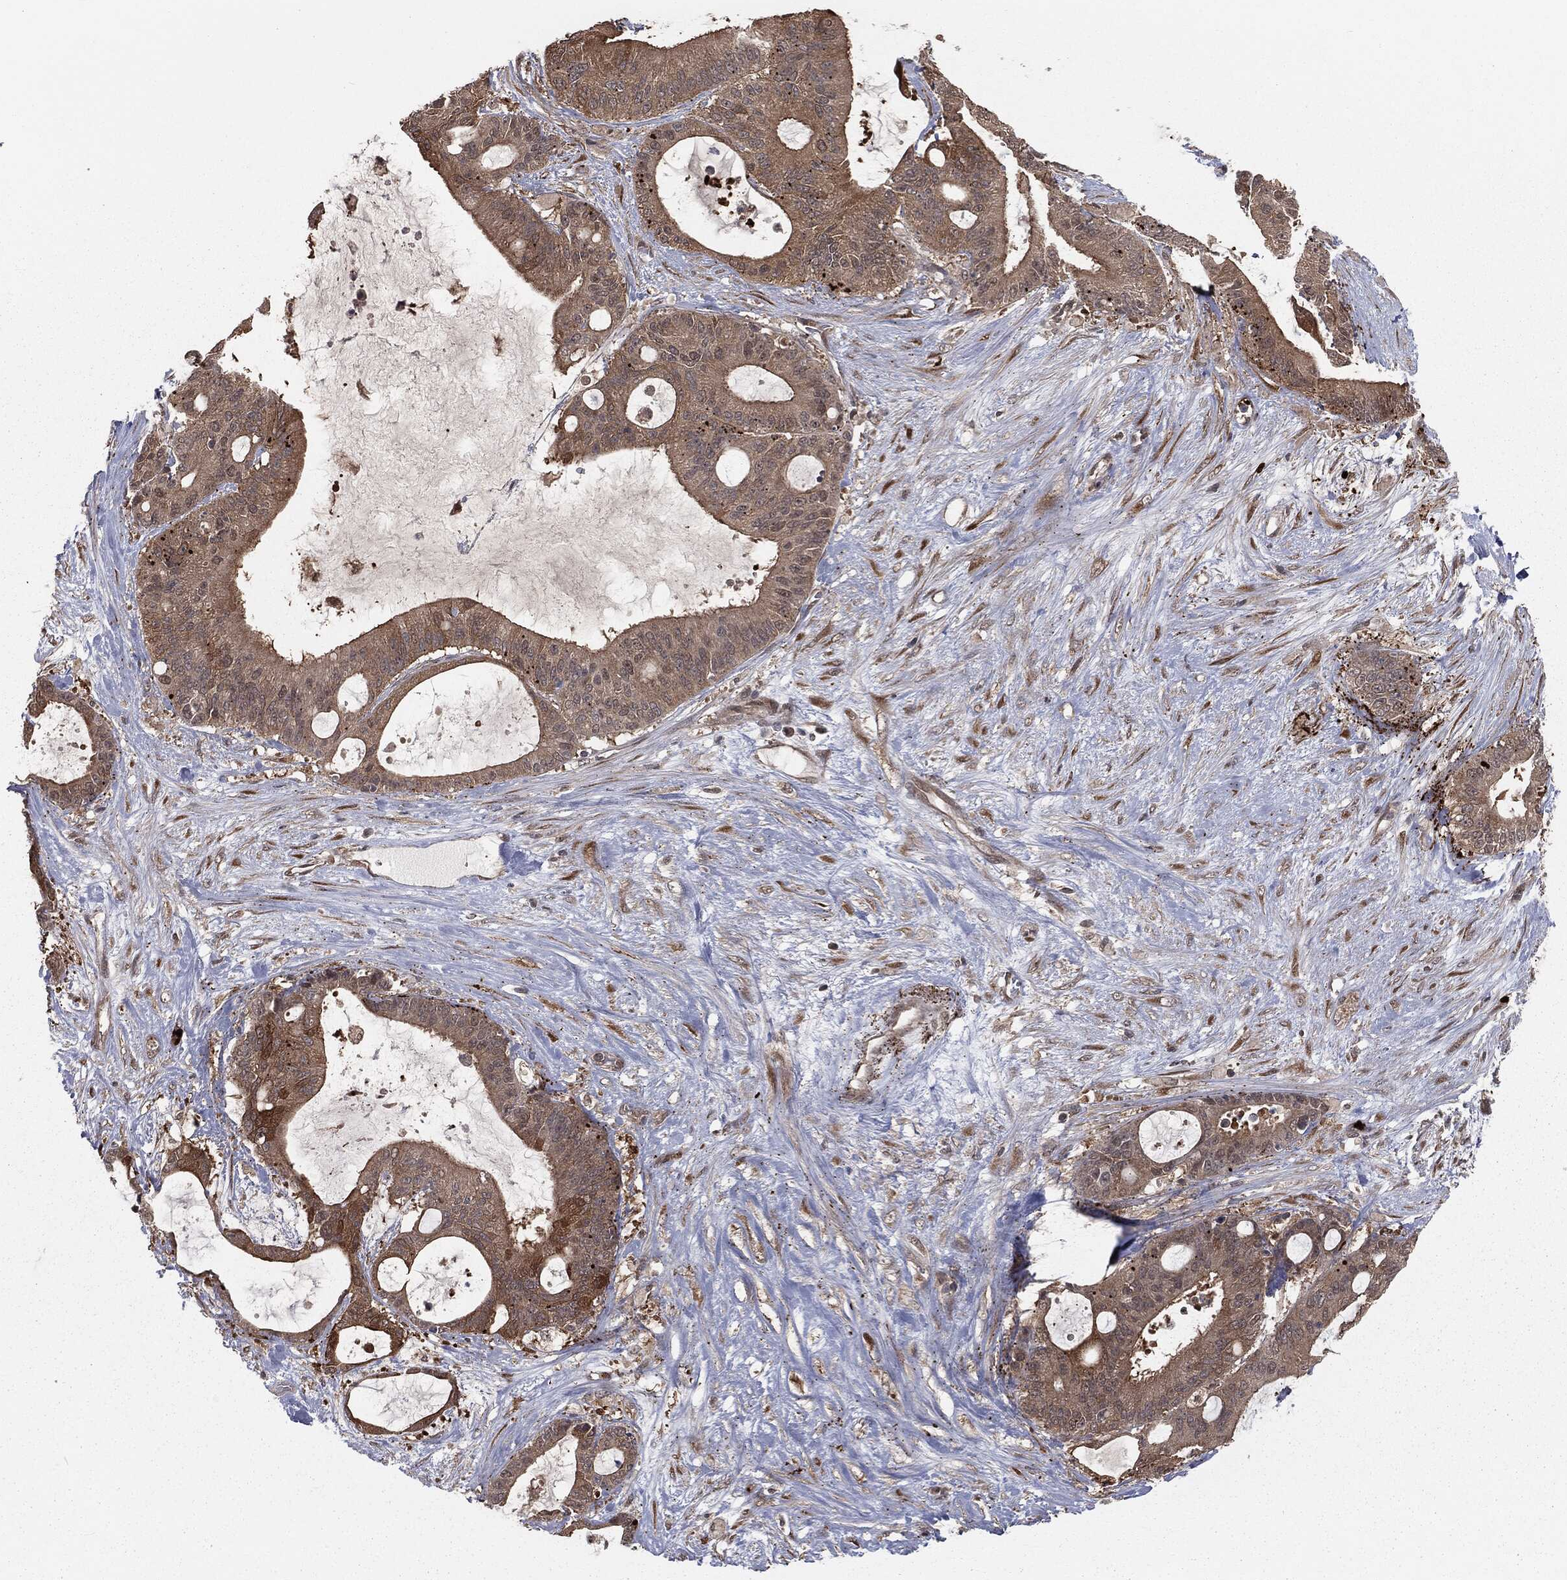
{"staining": {"intensity": "weak", "quantity": "25%-75%", "location": "cytoplasmic/membranous"}, "tissue": "liver cancer", "cell_type": "Tumor cells", "image_type": "cancer", "snomed": [{"axis": "morphology", "description": "Normal tissue, NOS"}, {"axis": "morphology", "description": "Cholangiocarcinoma"}, {"axis": "topography", "description": "Liver"}, {"axis": "topography", "description": "Peripheral nerve tissue"}], "caption": "Tumor cells demonstrate low levels of weak cytoplasmic/membranous staining in approximately 25%-75% of cells in liver cancer (cholangiocarcinoma).", "gene": "FBXO7", "patient": {"sex": "female", "age": 73}}